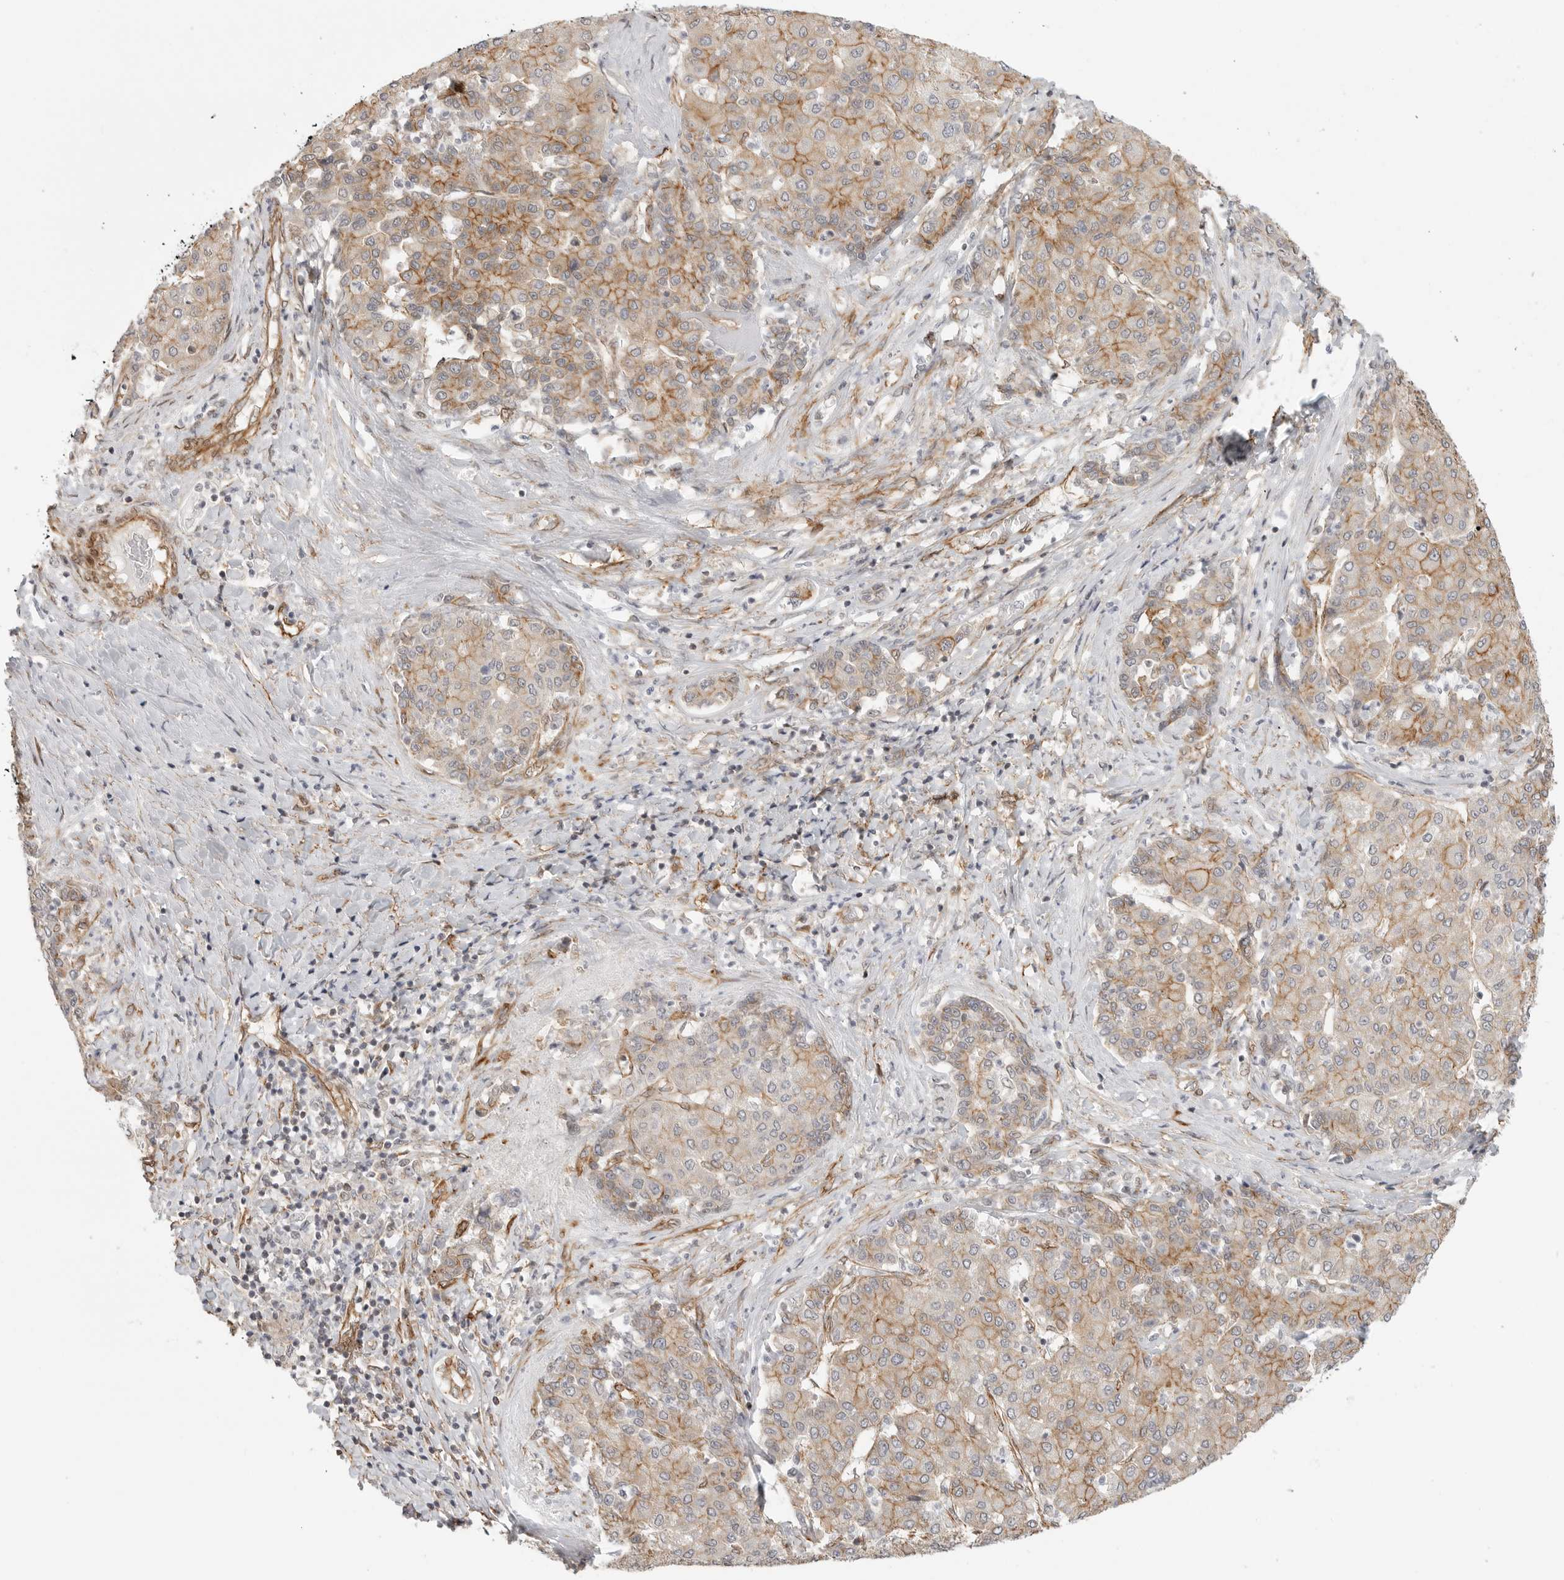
{"staining": {"intensity": "moderate", "quantity": "25%-75%", "location": "cytoplasmic/membranous"}, "tissue": "liver cancer", "cell_type": "Tumor cells", "image_type": "cancer", "snomed": [{"axis": "morphology", "description": "Carcinoma, Hepatocellular, NOS"}, {"axis": "topography", "description": "Liver"}], "caption": "Immunohistochemistry histopathology image of neoplastic tissue: human liver cancer stained using immunohistochemistry displays medium levels of moderate protein expression localized specifically in the cytoplasmic/membranous of tumor cells, appearing as a cytoplasmic/membranous brown color.", "gene": "ATOH7", "patient": {"sex": "male", "age": 65}}